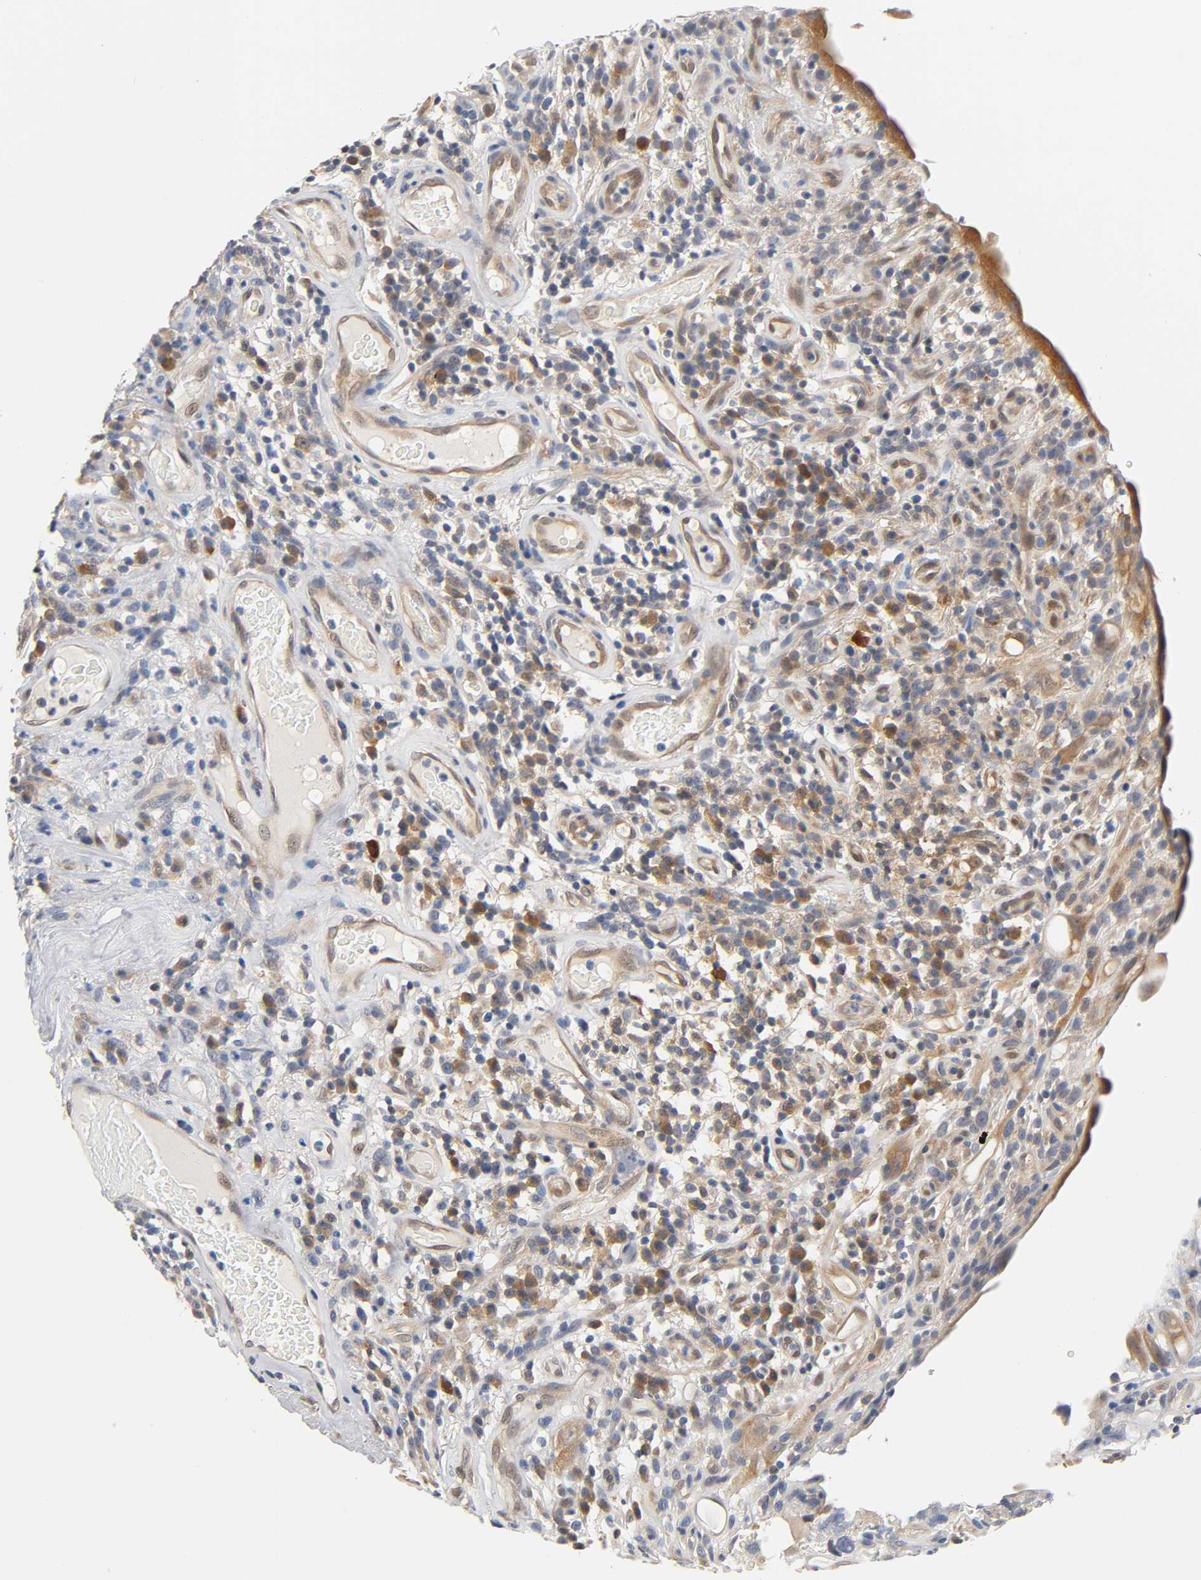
{"staining": {"intensity": "weak", "quantity": "25%-75%", "location": "cytoplasmic/membranous"}, "tissue": "urothelial cancer", "cell_type": "Tumor cells", "image_type": "cancer", "snomed": [{"axis": "morphology", "description": "Urothelial carcinoma, High grade"}, {"axis": "topography", "description": "Urinary bladder"}], "caption": "Immunohistochemistry of urothelial cancer displays low levels of weak cytoplasmic/membranous expression in about 25%-75% of tumor cells.", "gene": "FYN", "patient": {"sex": "female", "age": 64}}